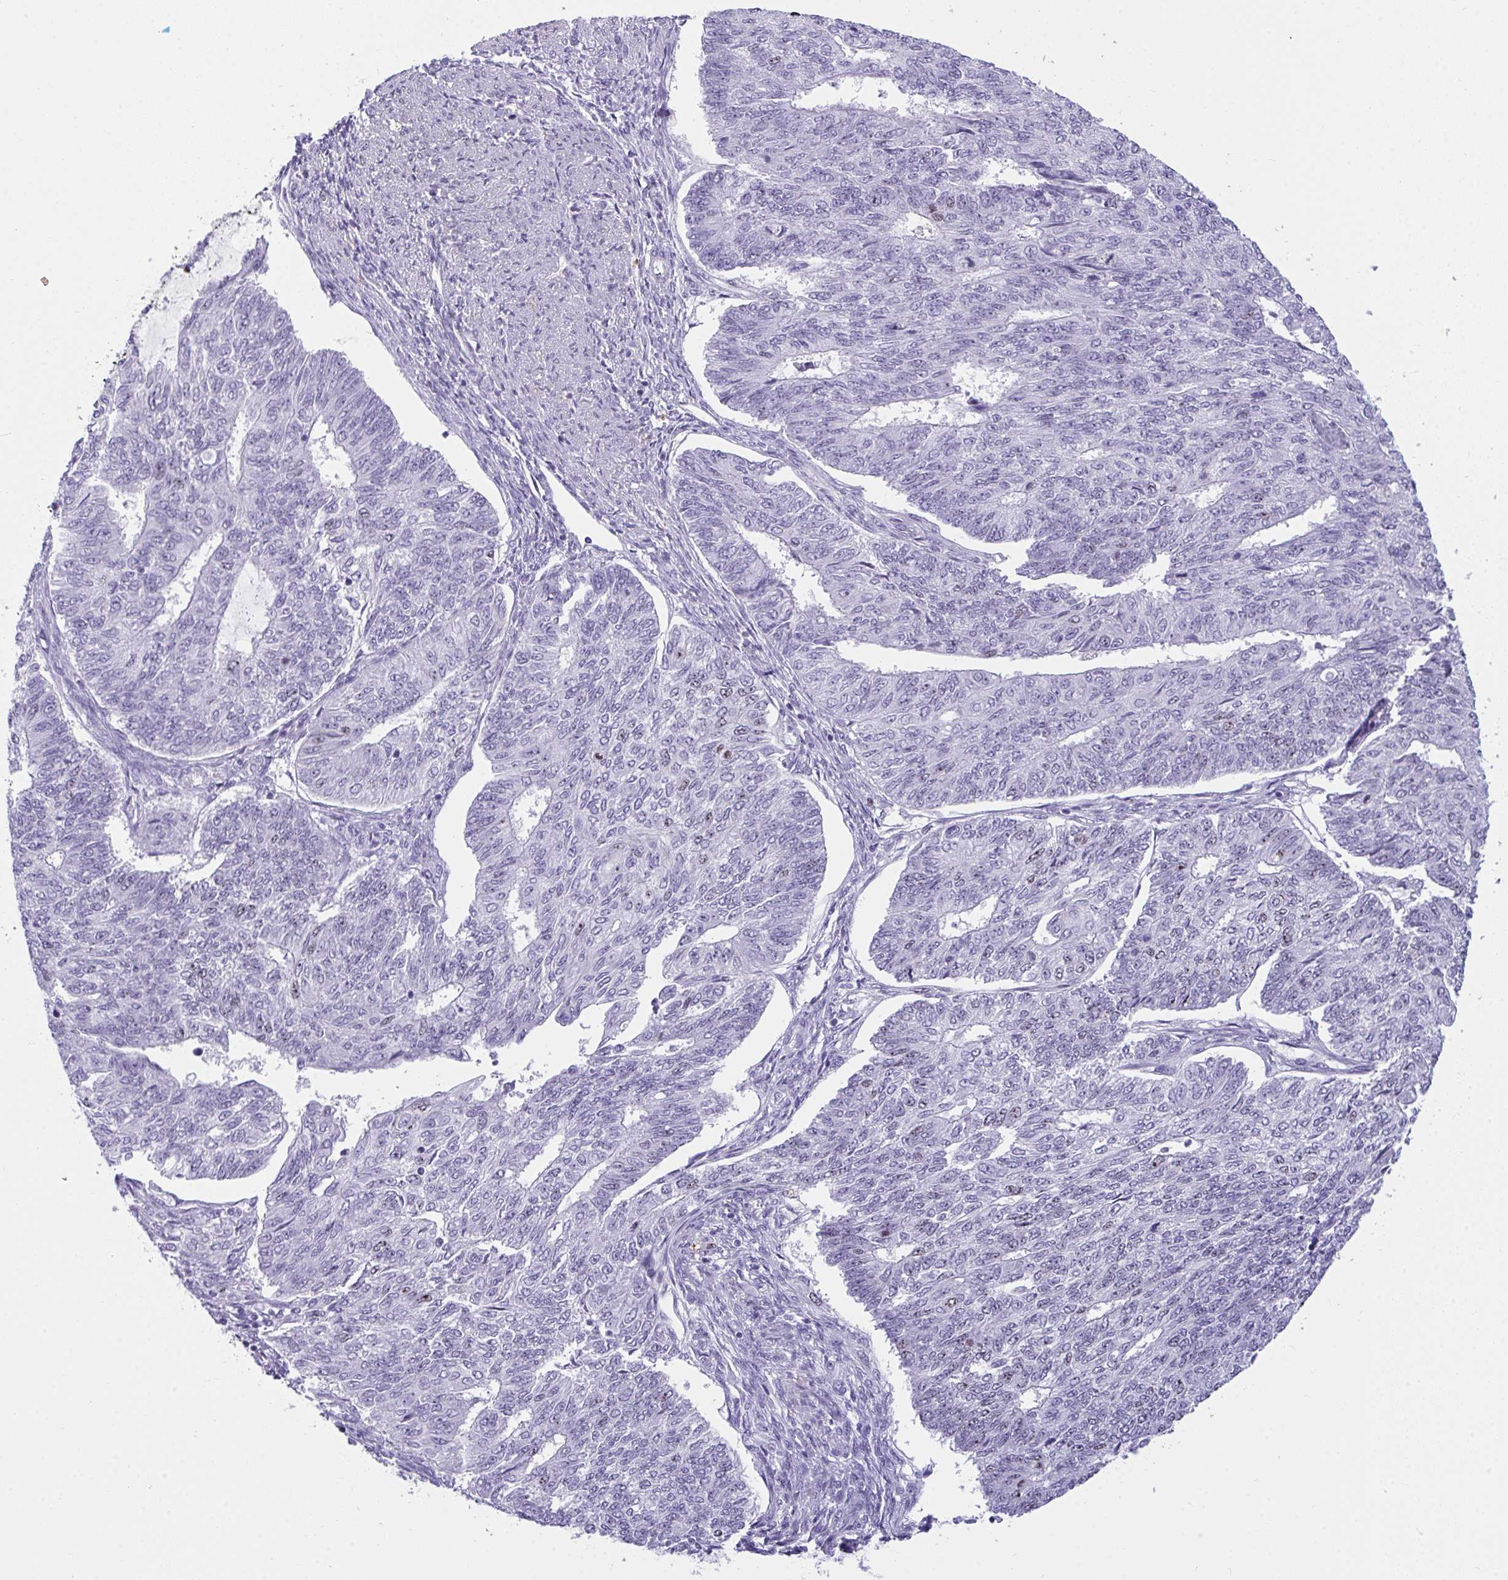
{"staining": {"intensity": "negative", "quantity": "none", "location": "none"}, "tissue": "endometrial cancer", "cell_type": "Tumor cells", "image_type": "cancer", "snomed": [{"axis": "morphology", "description": "Adenocarcinoma, NOS"}, {"axis": "topography", "description": "Endometrium"}], "caption": "Tumor cells show no significant protein positivity in endometrial cancer.", "gene": "SUZ12", "patient": {"sex": "female", "age": 32}}